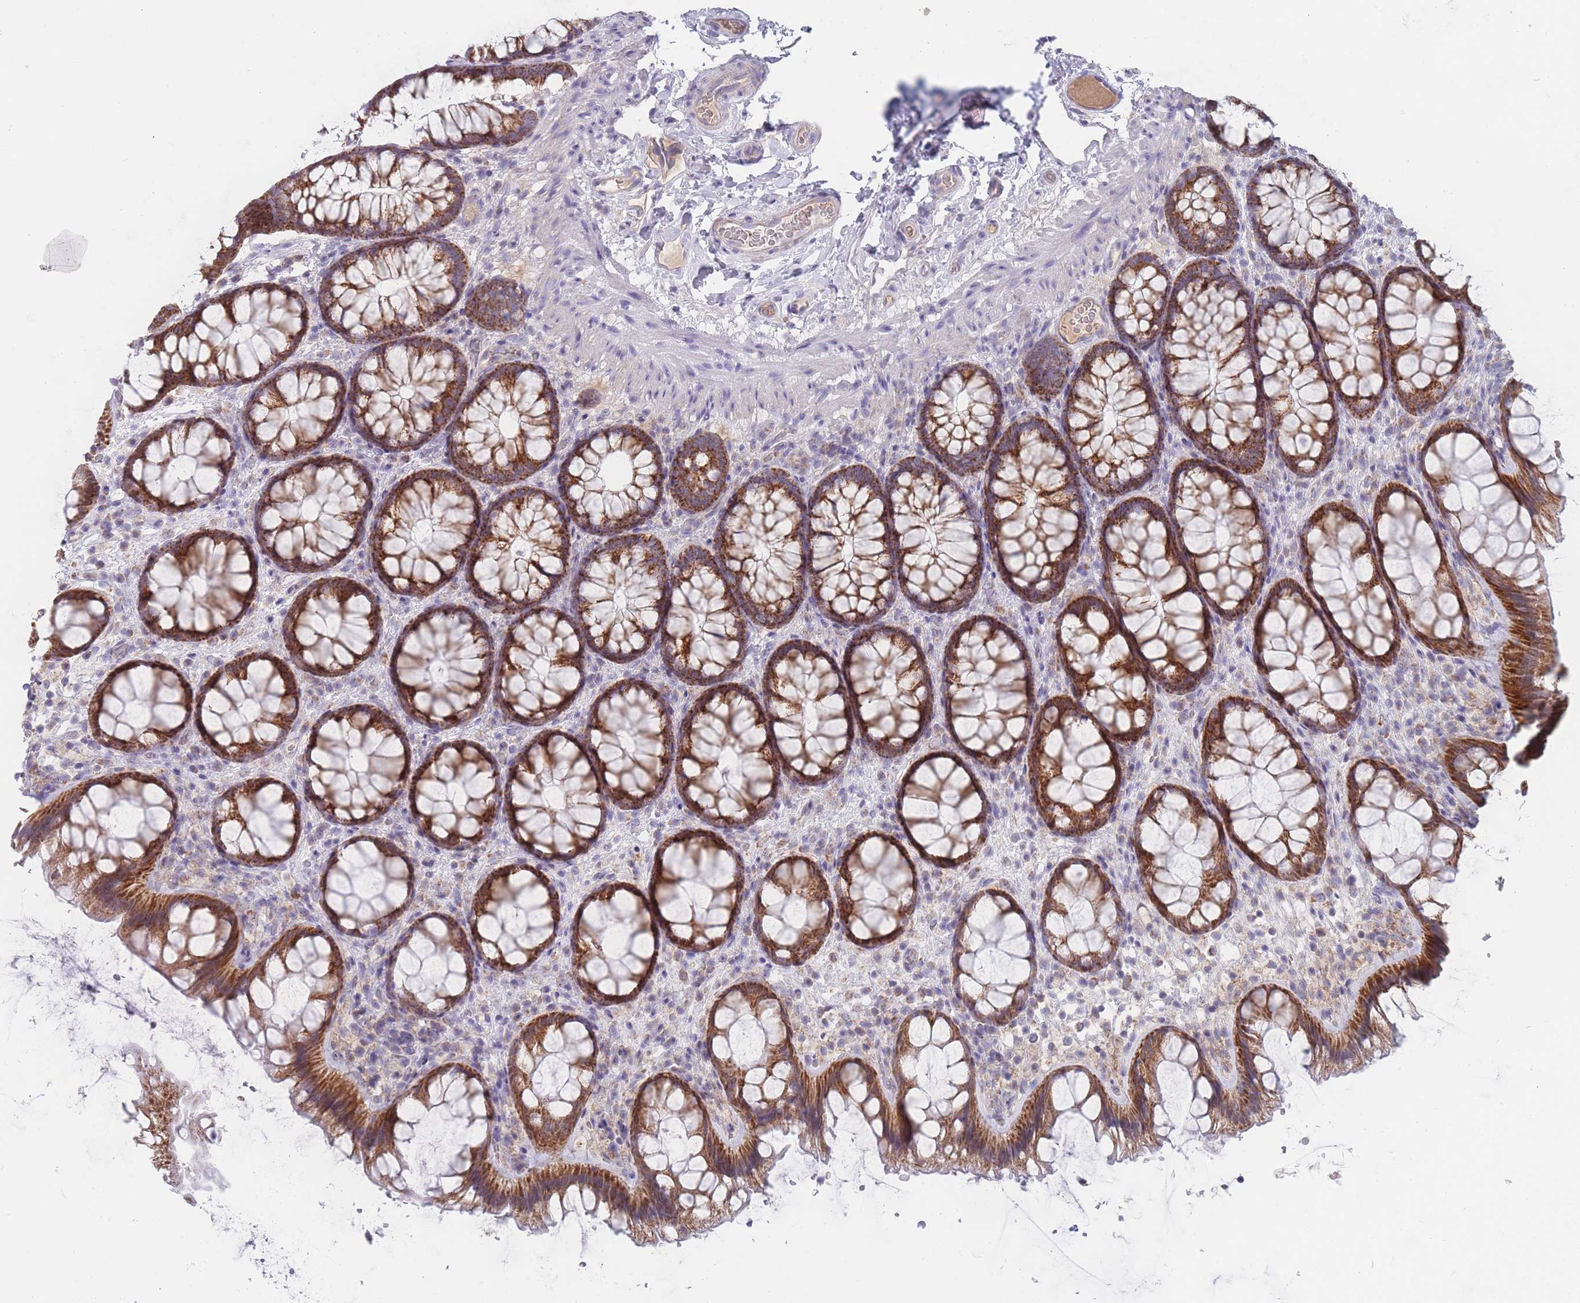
{"staining": {"intensity": "weak", "quantity": ">75%", "location": "cytoplasmic/membranous"}, "tissue": "colon", "cell_type": "Endothelial cells", "image_type": "normal", "snomed": [{"axis": "morphology", "description": "Normal tissue, NOS"}, {"axis": "topography", "description": "Colon"}], "caption": "Immunohistochemical staining of benign human colon shows >75% levels of weak cytoplasmic/membranous protein positivity in approximately >75% of endothelial cells. Immunohistochemistry (ihc) stains the protein of interest in brown and the nuclei are stained blue.", "gene": "MRPS14", "patient": {"sex": "male", "age": 46}}